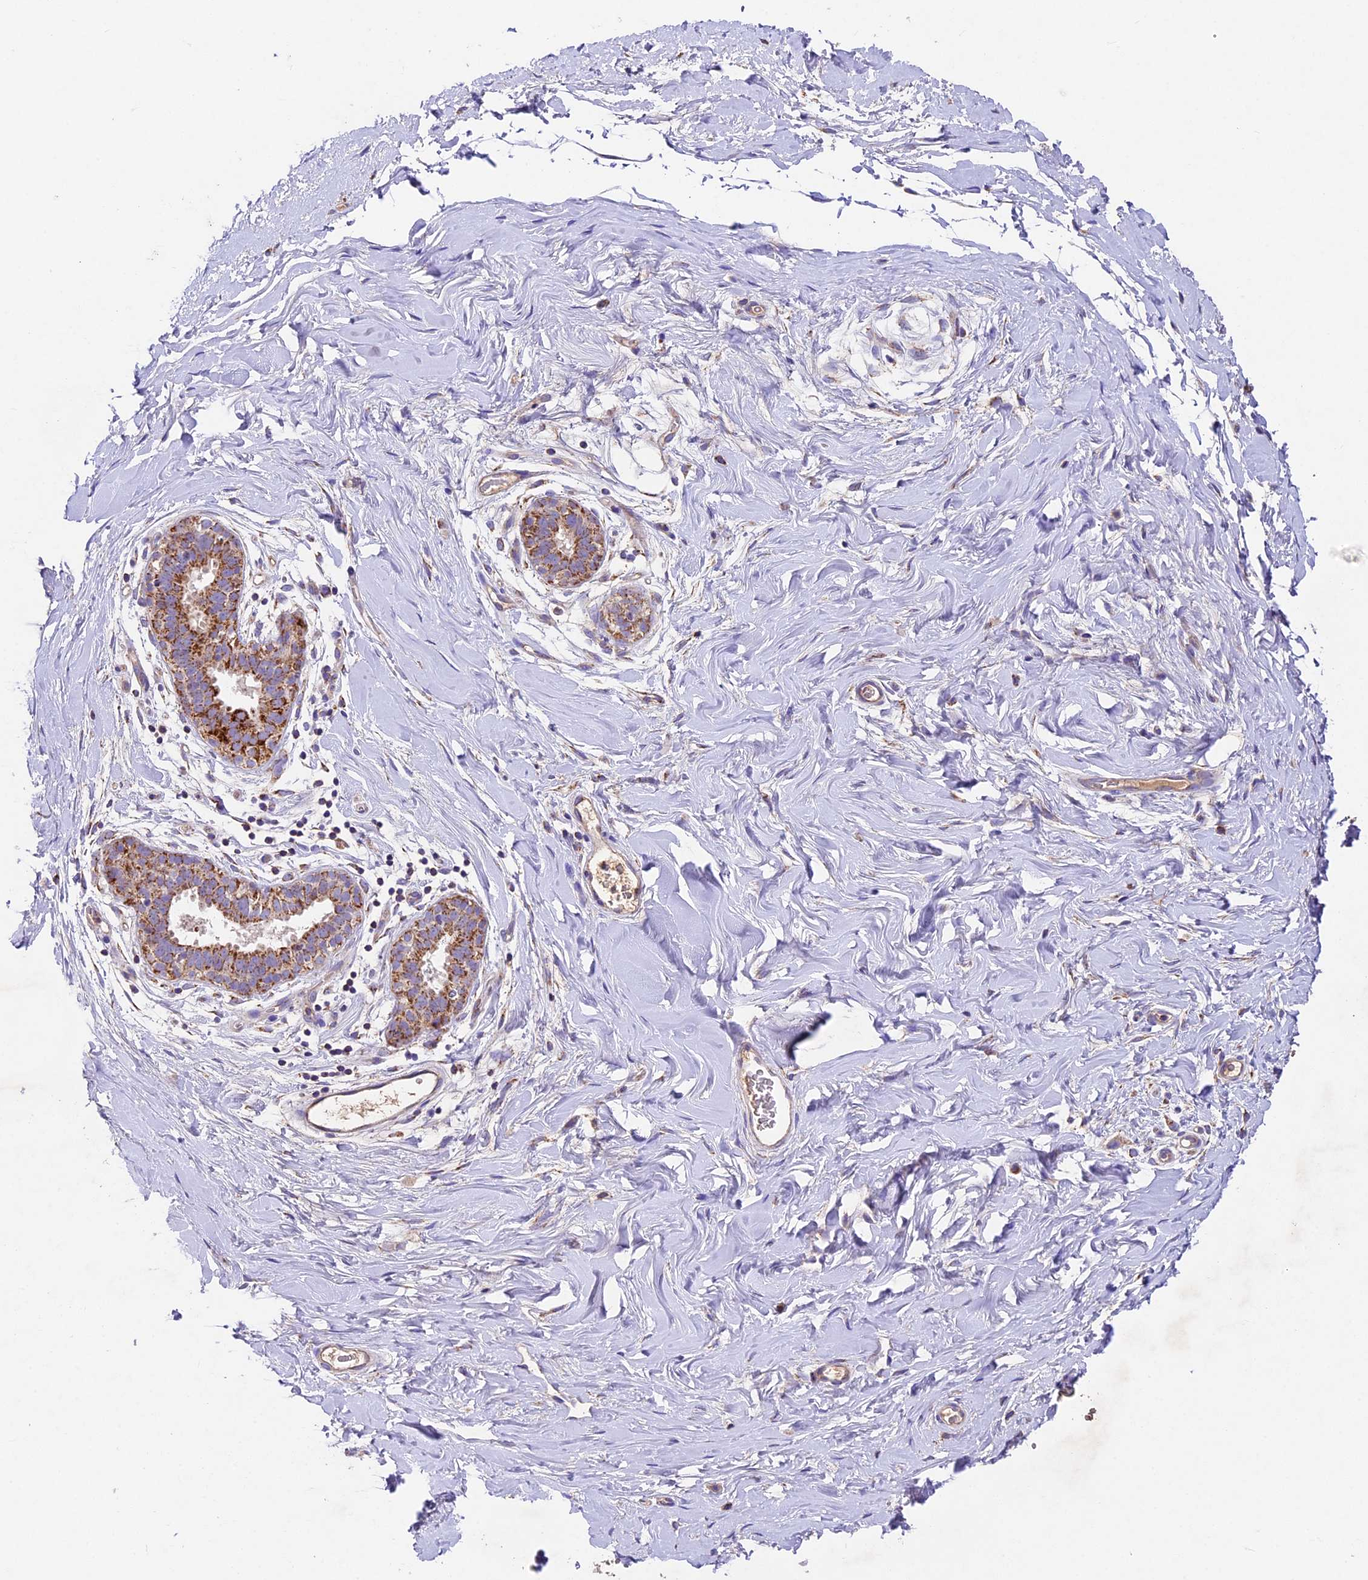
{"staining": {"intensity": "negative", "quantity": "none", "location": "none"}, "tissue": "adipose tissue", "cell_type": "Adipocytes", "image_type": "normal", "snomed": [{"axis": "morphology", "description": "Normal tissue, NOS"}, {"axis": "topography", "description": "Breast"}], "caption": "Protein analysis of unremarkable adipose tissue exhibits no significant positivity in adipocytes. (Immunohistochemistry, brightfield microscopy, high magnification).", "gene": "PMPCB", "patient": {"sex": "female", "age": 26}}